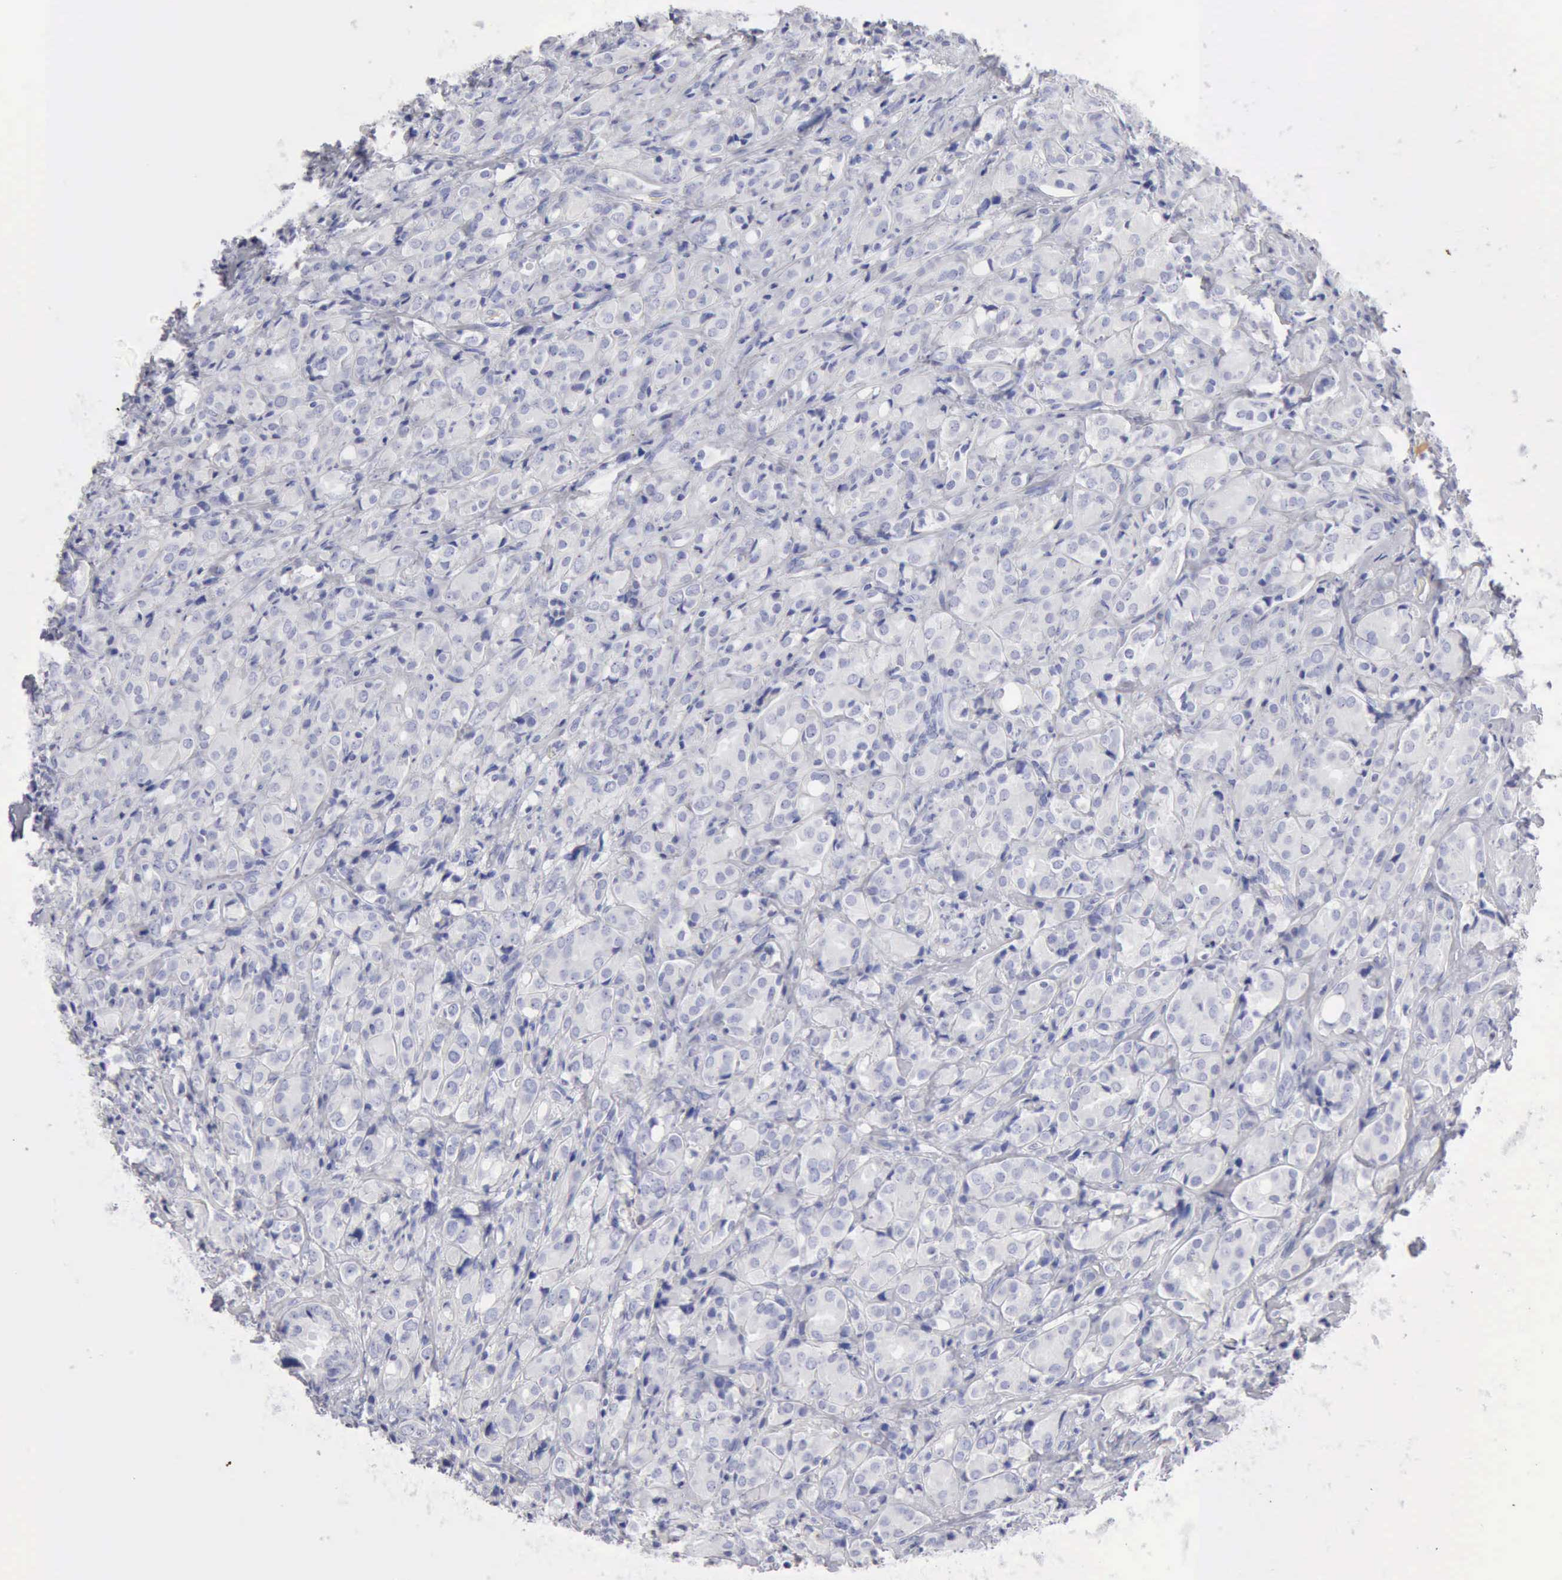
{"staining": {"intensity": "negative", "quantity": "none", "location": "none"}, "tissue": "prostate cancer", "cell_type": "Tumor cells", "image_type": "cancer", "snomed": [{"axis": "morphology", "description": "Adenocarcinoma, High grade"}, {"axis": "topography", "description": "Prostate"}], "caption": "Tumor cells are negative for protein expression in human prostate cancer. (Immunohistochemistry (ihc), brightfield microscopy, high magnification).", "gene": "KRT10", "patient": {"sex": "male", "age": 68}}